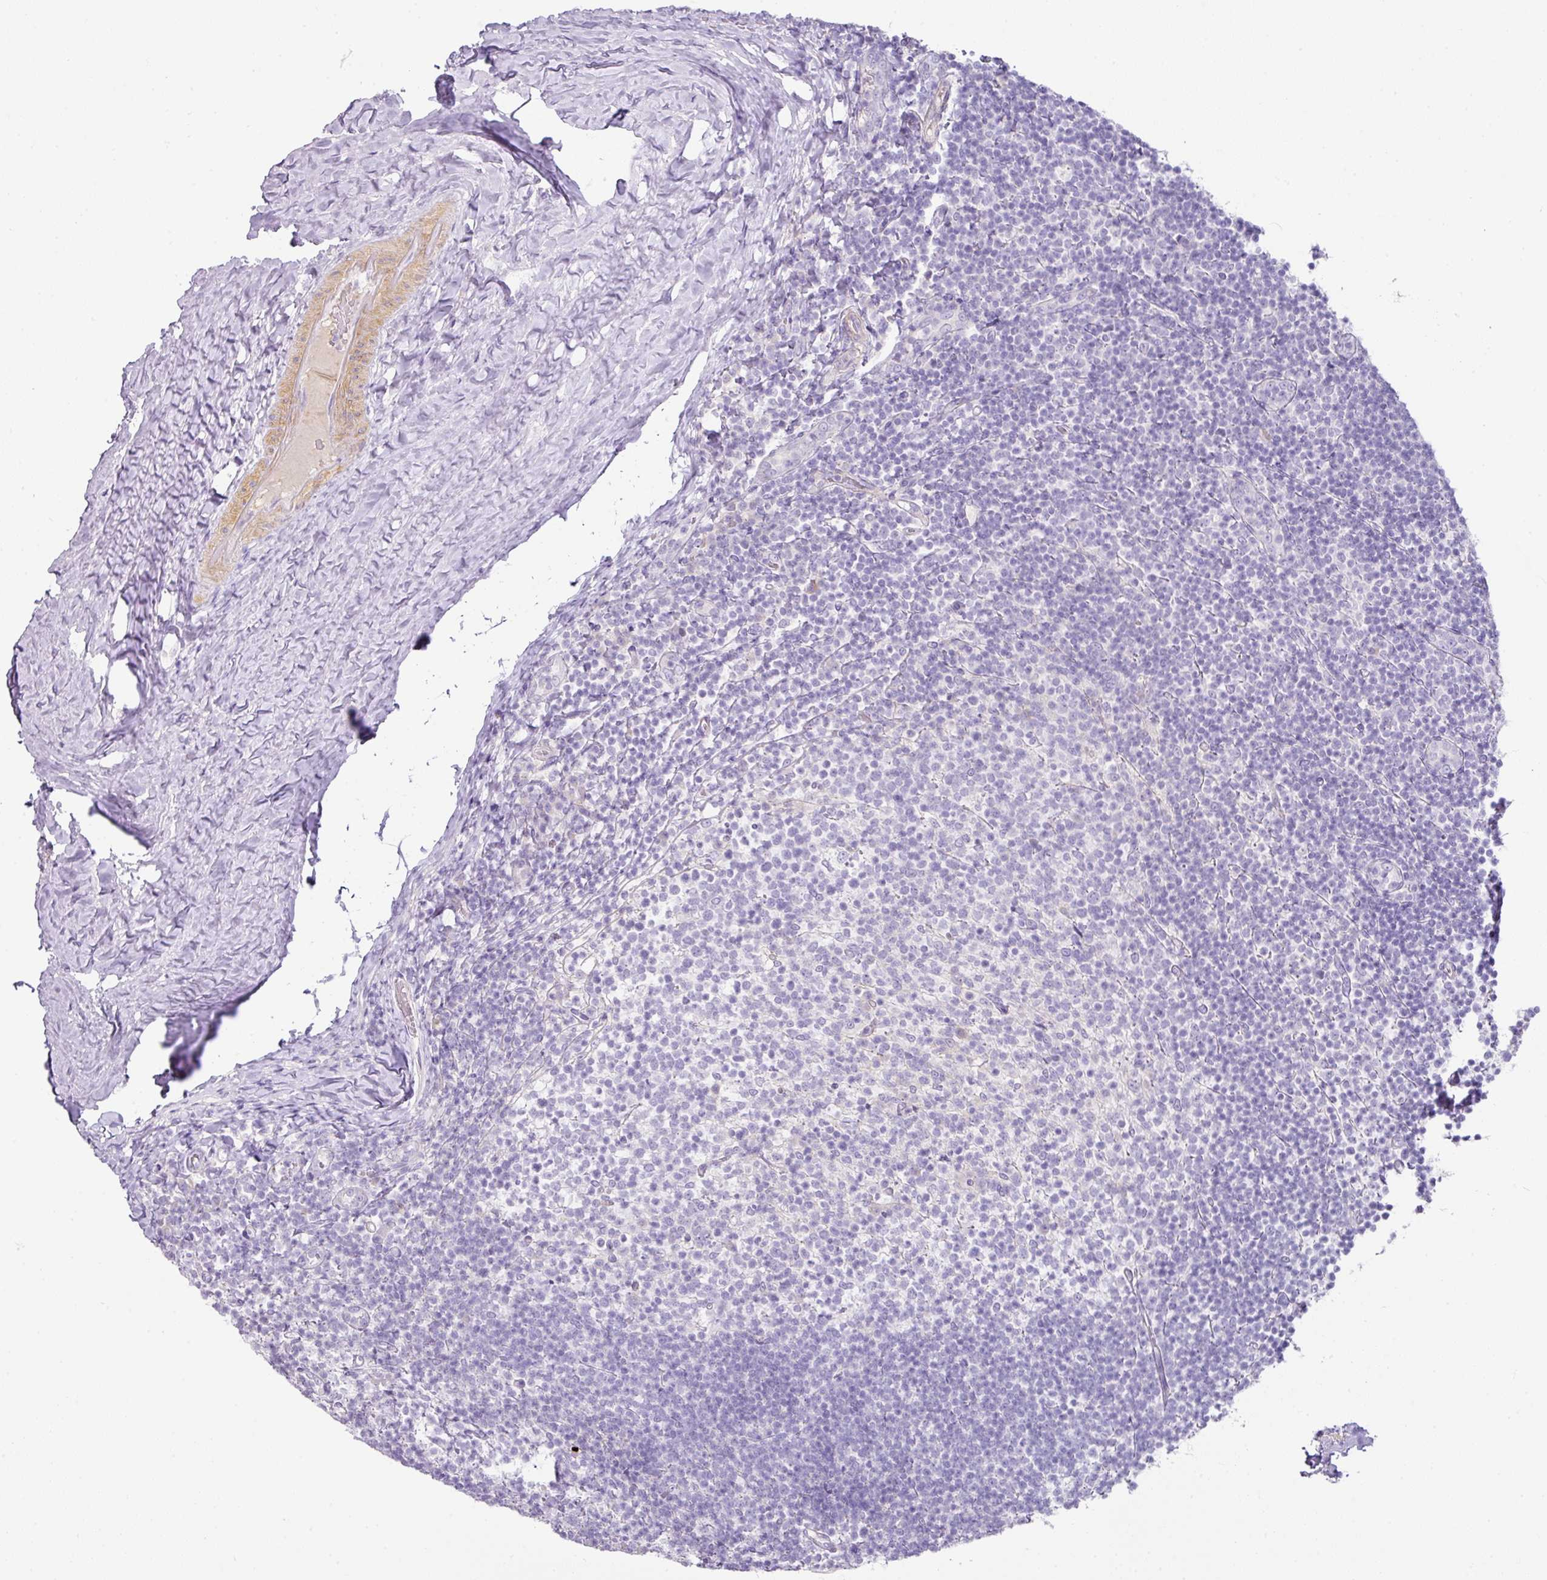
{"staining": {"intensity": "negative", "quantity": "none", "location": "none"}, "tissue": "tonsil", "cell_type": "Germinal center cells", "image_type": "normal", "snomed": [{"axis": "morphology", "description": "Normal tissue, NOS"}, {"axis": "topography", "description": "Tonsil"}], "caption": "Tonsil stained for a protein using immunohistochemistry (IHC) exhibits no expression germinal center cells.", "gene": "TARM1", "patient": {"sex": "female", "age": 10}}